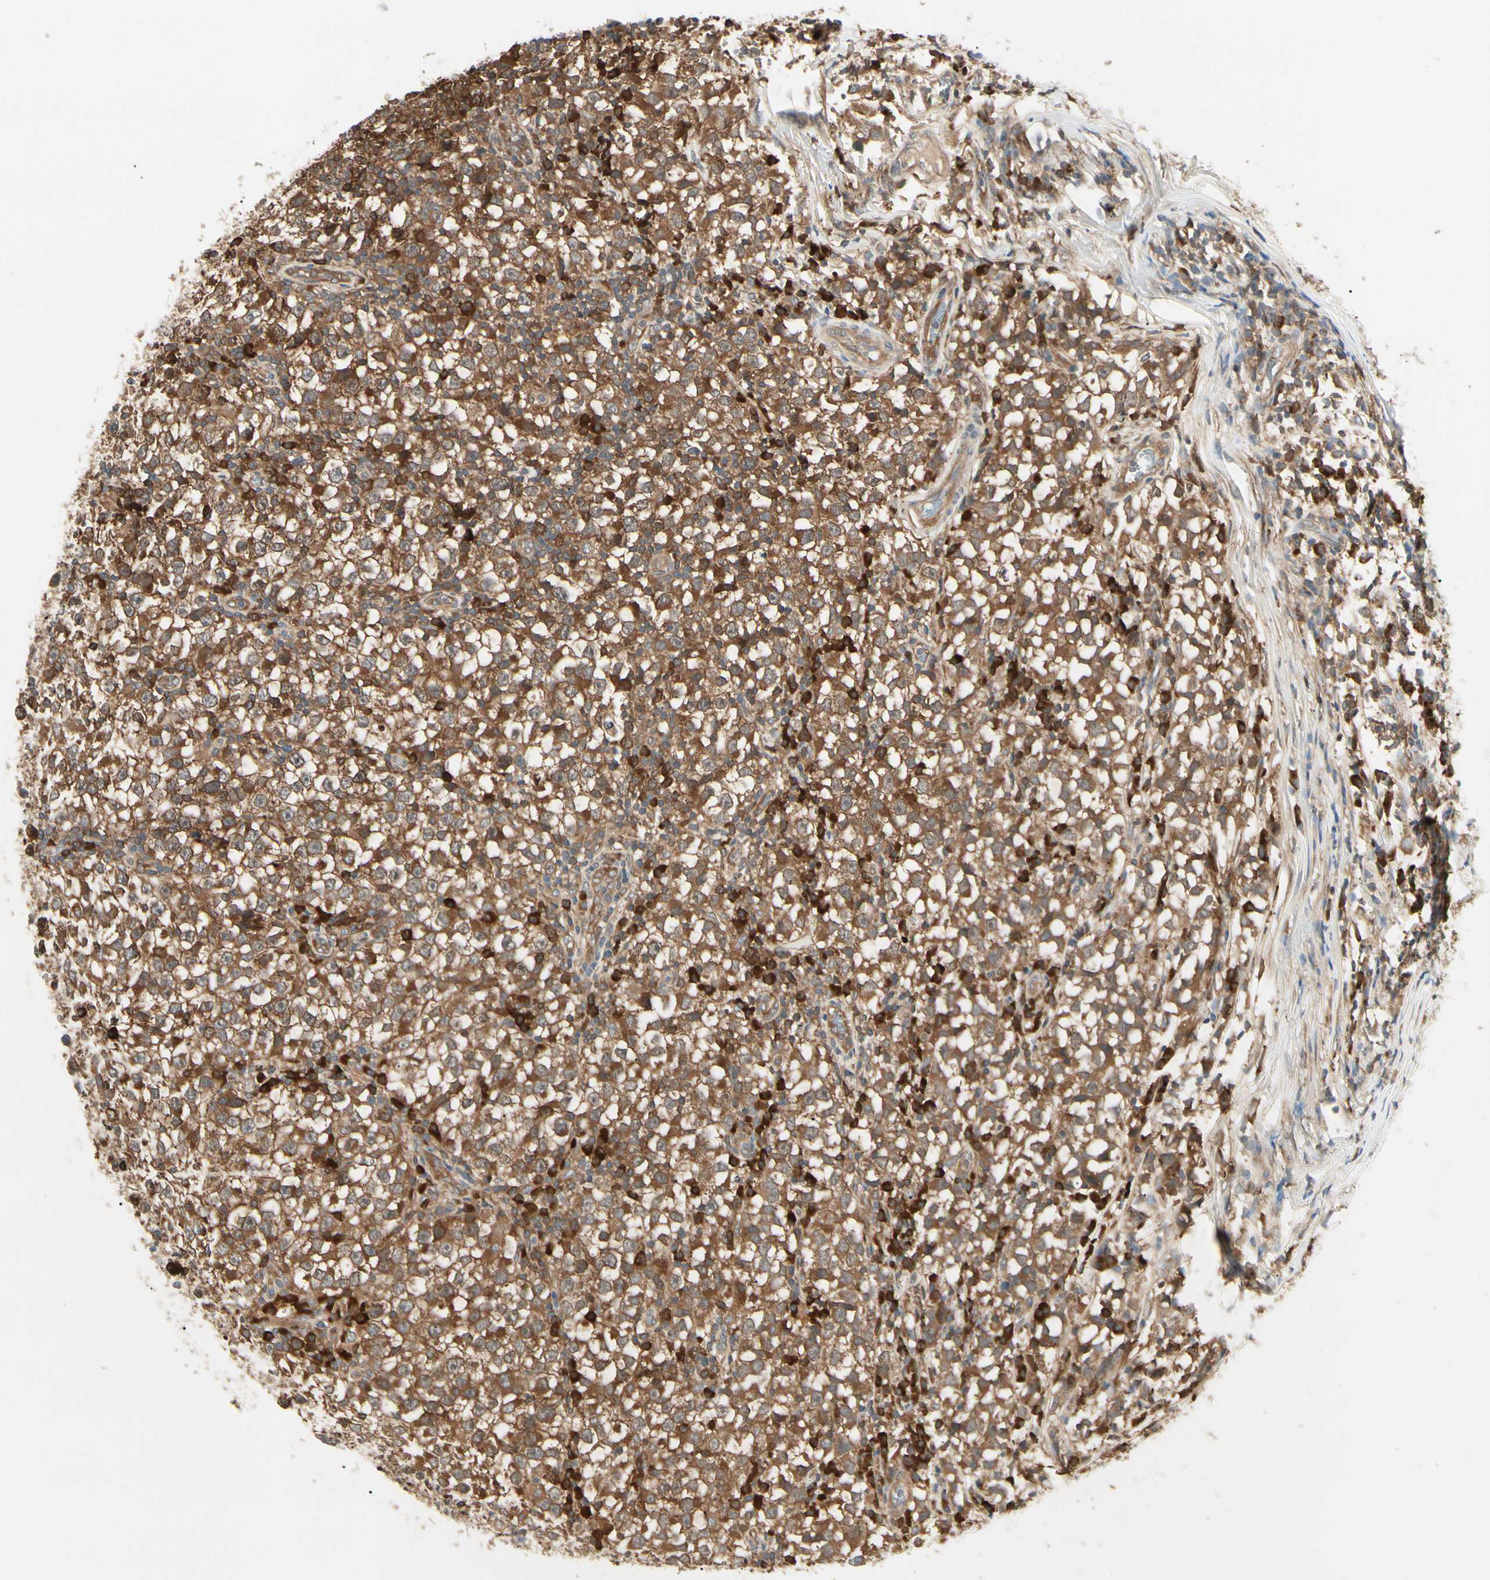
{"staining": {"intensity": "strong", "quantity": ">75%", "location": "cytoplasmic/membranous"}, "tissue": "testis cancer", "cell_type": "Tumor cells", "image_type": "cancer", "snomed": [{"axis": "morphology", "description": "Seminoma, NOS"}, {"axis": "topography", "description": "Testis"}], "caption": "Immunohistochemistry (IHC) image of testis seminoma stained for a protein (brown), which reveals high levels of strong cytoplasmic/membranous positivity in about >75% of tumor cells.", "gene": "NME1-NME2", "patient": {"sex": "male", "age": 65}}